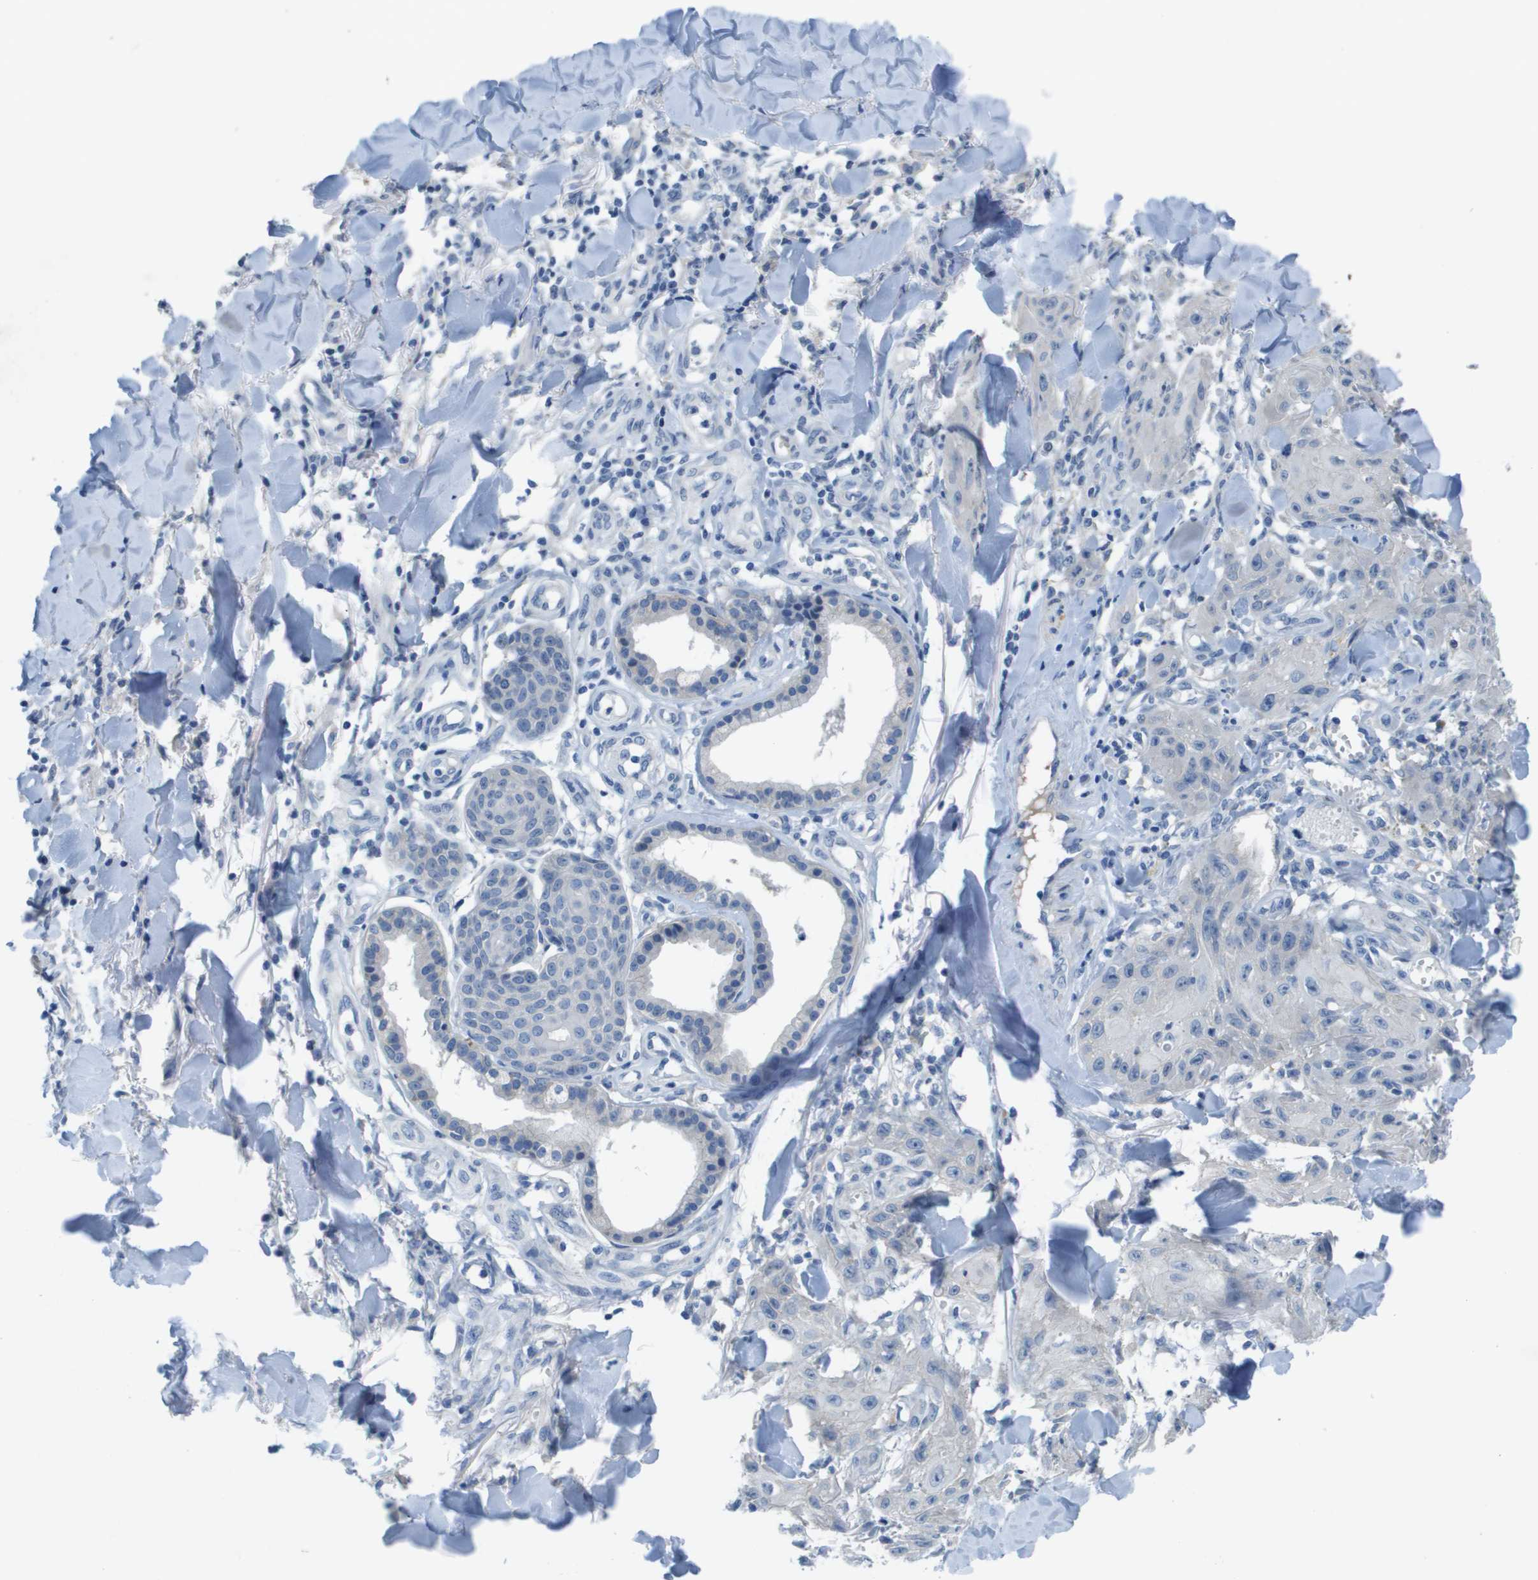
{"staining": {"intensity": "negative", "quantity": "none", "location": "none"}, "tissue": "skin cancer", "cell_type": "Tumor cells", "image_type": "cancer", "snomed": [{"axis": "morphology", "description": "Squamous cell carcinoma, NOS"}, {"axis": "topography", "description": "Skin"}], "caption": "Tumor cells show no significant staining in squamous cell carcinoma (skin).", "gene": "NCS1", "patient": {"sex": "male", "age": 74}}